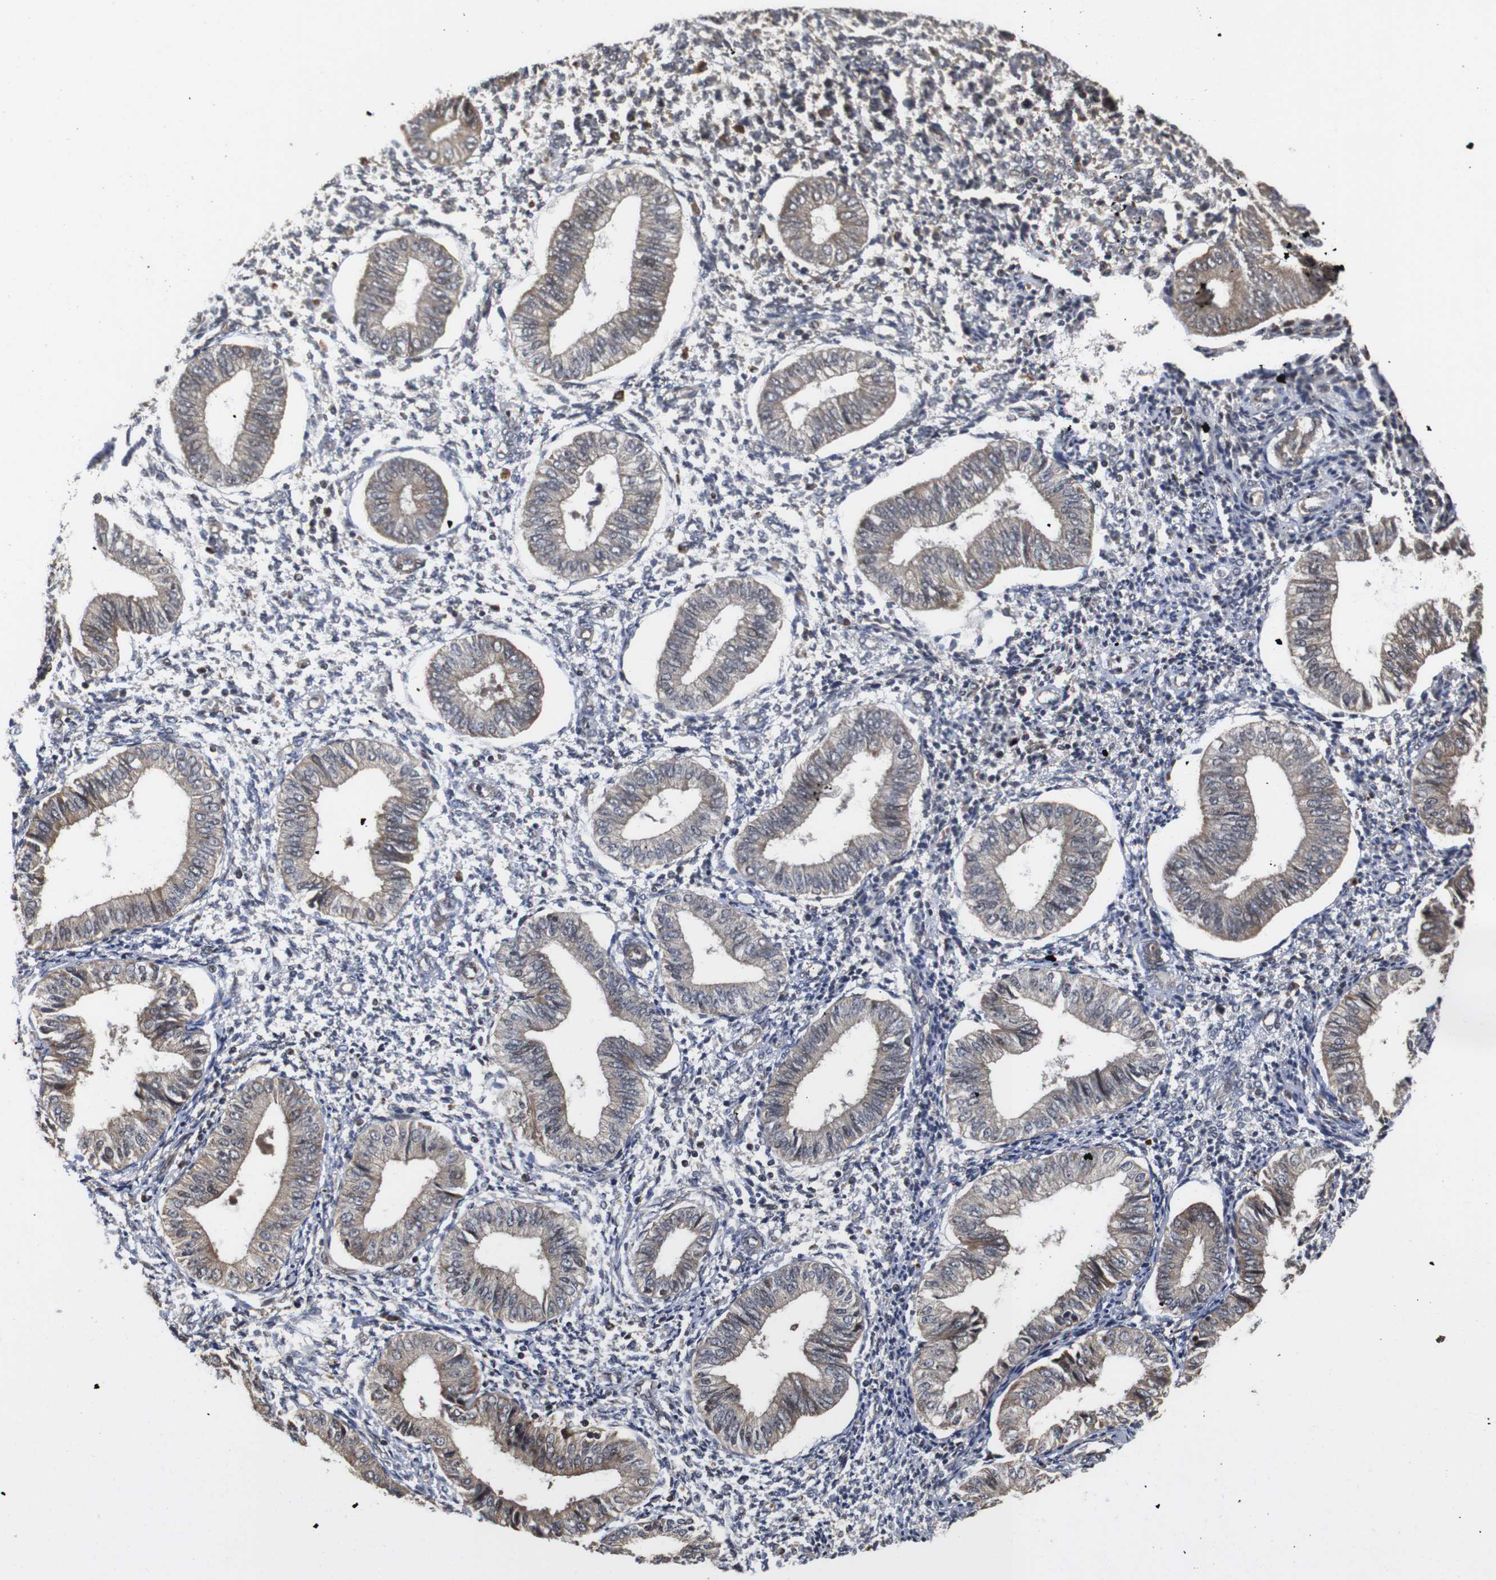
{"staining": {"intensity": "moderate", "quantity": "<25%", "location": "cytoplasmic/membranous"}, "tissue": "endometrium", "cell_type": "Cells in endometrial stroma", "image_type": "normal", "snomed": [{"axis": "morphology", "description": "Normal tissue, NOS"}, {"axis": "topography", "description": "Endometrium"}], "caption": "Protein staining reveals moderate cytoplasmic/membranous expression in about <25% of cells in endometrial stroma in normal endometrium. (Stains: DAB in brown, nuclei in blue, Microscopy: brightfield microscopy at high magnification).", "gene": "PTPN14", "patient": {"sex": "female", "age": 50}}